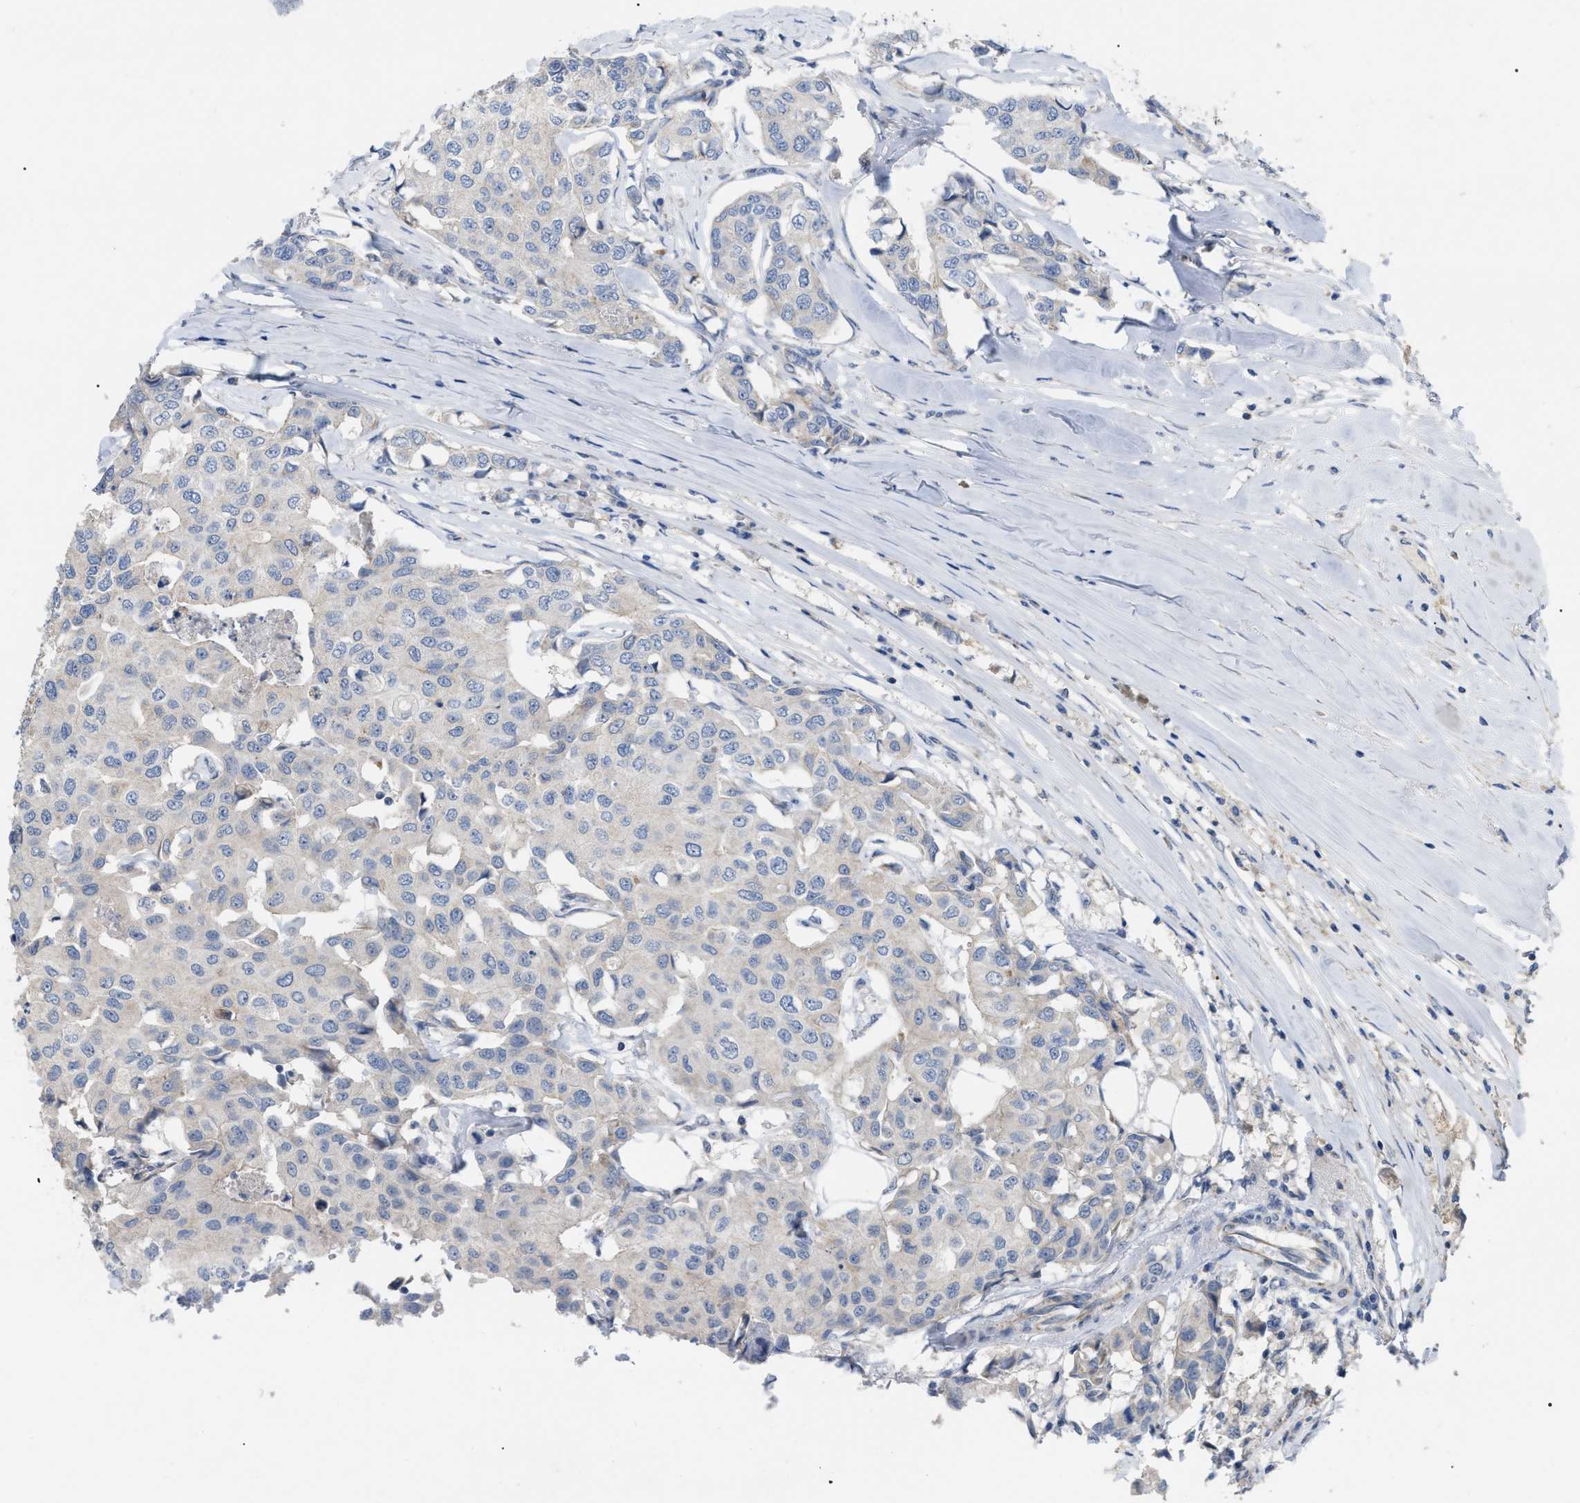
{"staining": {"intensity": "negative", "quantity": "none", "location": "none"}, "tissue": "breast cancer", "cell_type": "Tumor cells", "image_type": "cancer", "snomed": [{"axis": "morphology", "description": "Duct carcinoma"}, {"axis": "topography", "description": "Breast"}], "caption": "Immunohistochemical staining of human breast cancer (invasive ductal carcinoma) exhibits no significant staining in tumor cells.", "gene": "DHX58", "patient": {"sex": "female", "age": 80}}